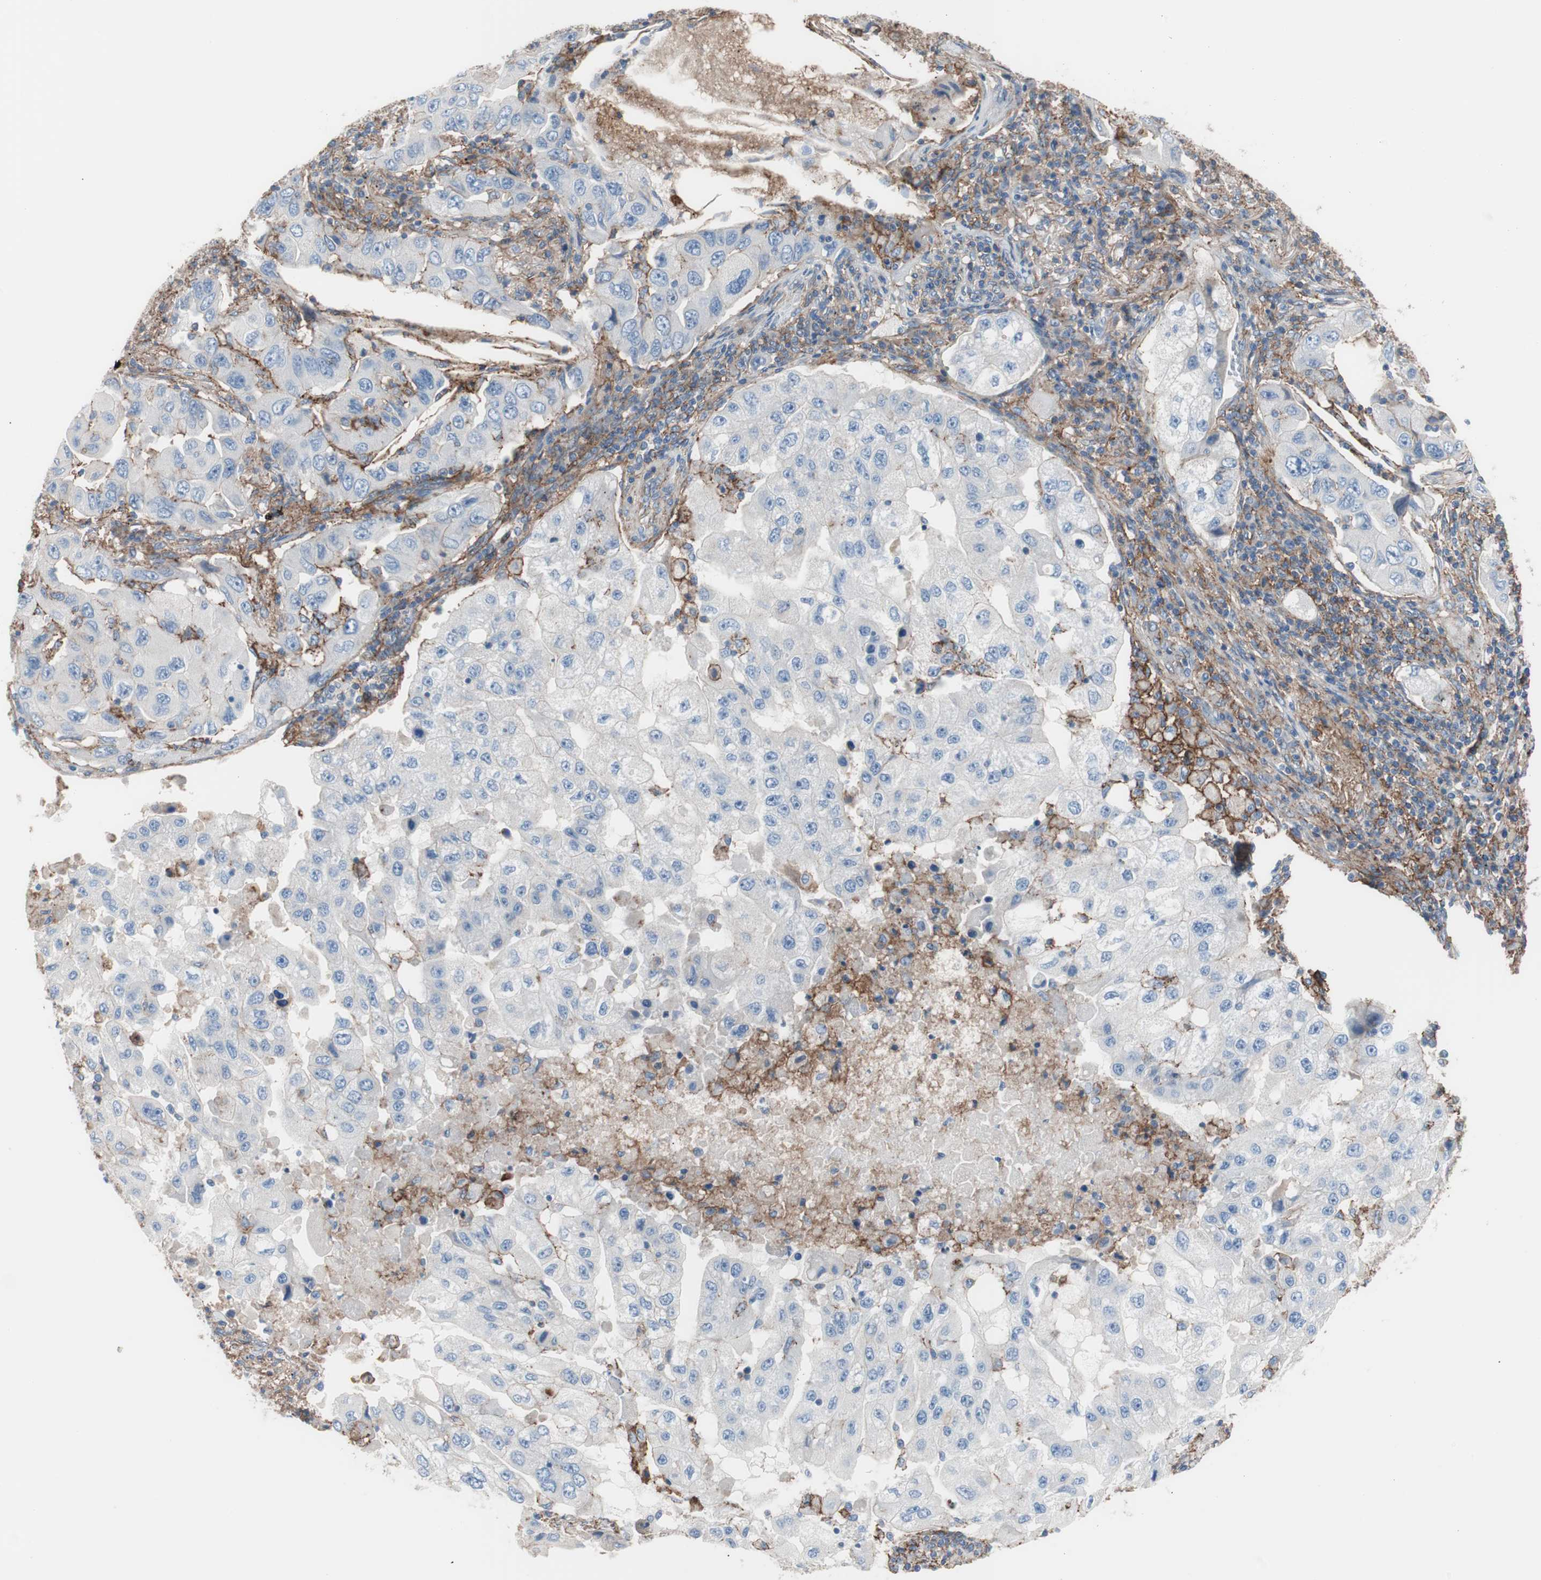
{"staining": {"intensity": "negative", "quantity": "none", "location": "none"}, "tissue": "lung cancer", "cell_type": "Tumor cells", "image_type": "cancer", "snomed": [{"axis": "morphology", "description": "Adenocarcinoma, NOS"}, {"axis": "topography", "description": "Lung"}], "caption": "Immunohistochemistry of lung cancer (adenocarcinoma) reveals no staining in tumor cells.", "gene": "CD81", "patient": {"sex": "female", "age": 65}}